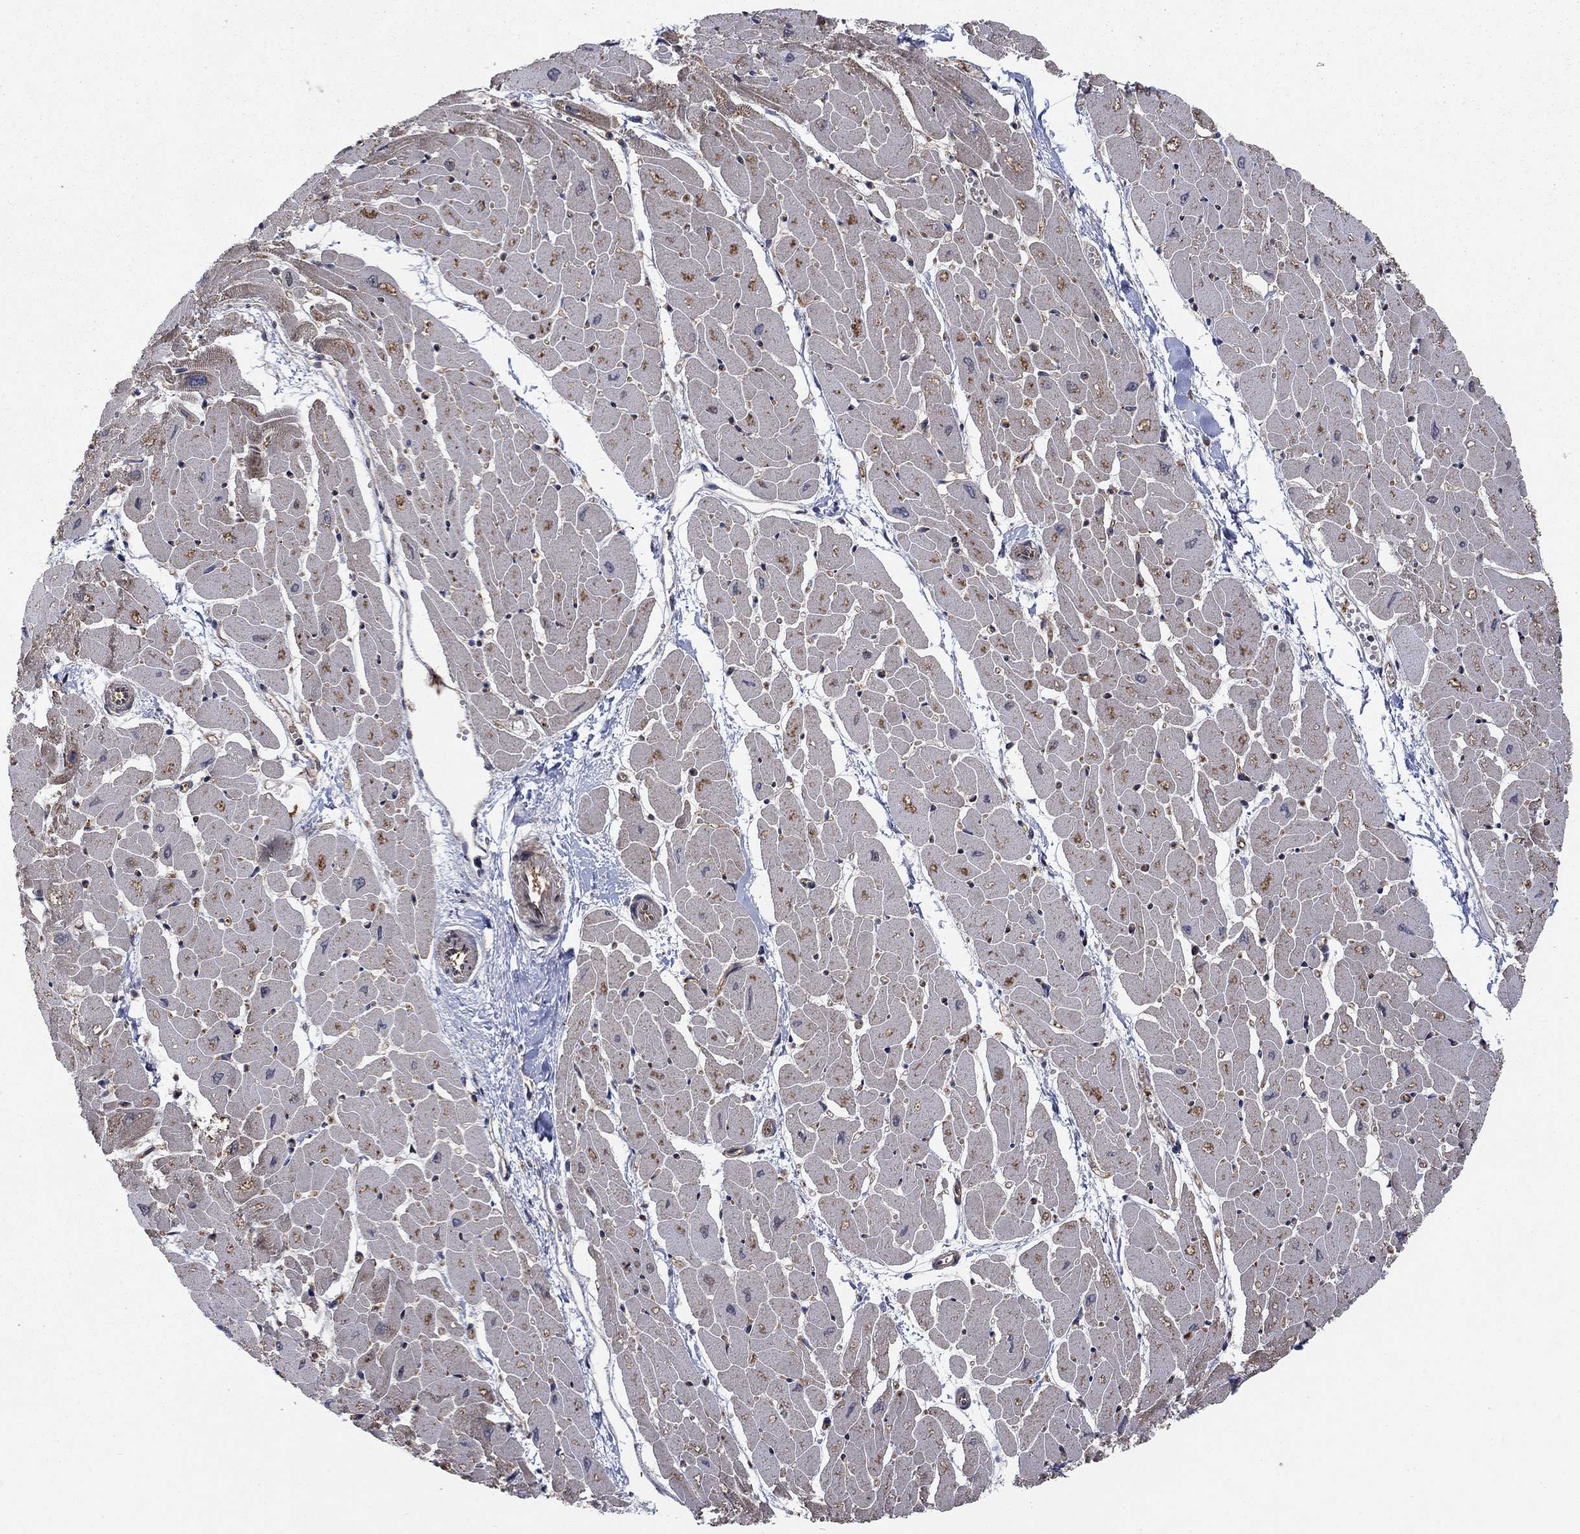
{"staining": {"intensity": "strong", "quantity": "25%-75%", "location": "cytoplasmic/membranous"}, "tissue": "heart muscle", "cell_type": "Cardiomyocytes", "image_type": "normal", "snomed": [{"axis": "morphology", "description": "Normal tissue, NOS"}, {"axis": "topography", "description": "Heart"}], "caption": "This image displays immunohistochemistry staining of normal heart muscle, with high strong cytoplasmic/membranous positivity in about 25%-75% of cardiomyocytes.", "gene": "IFI35", "patient": {"sex": "male", "age": 57}}